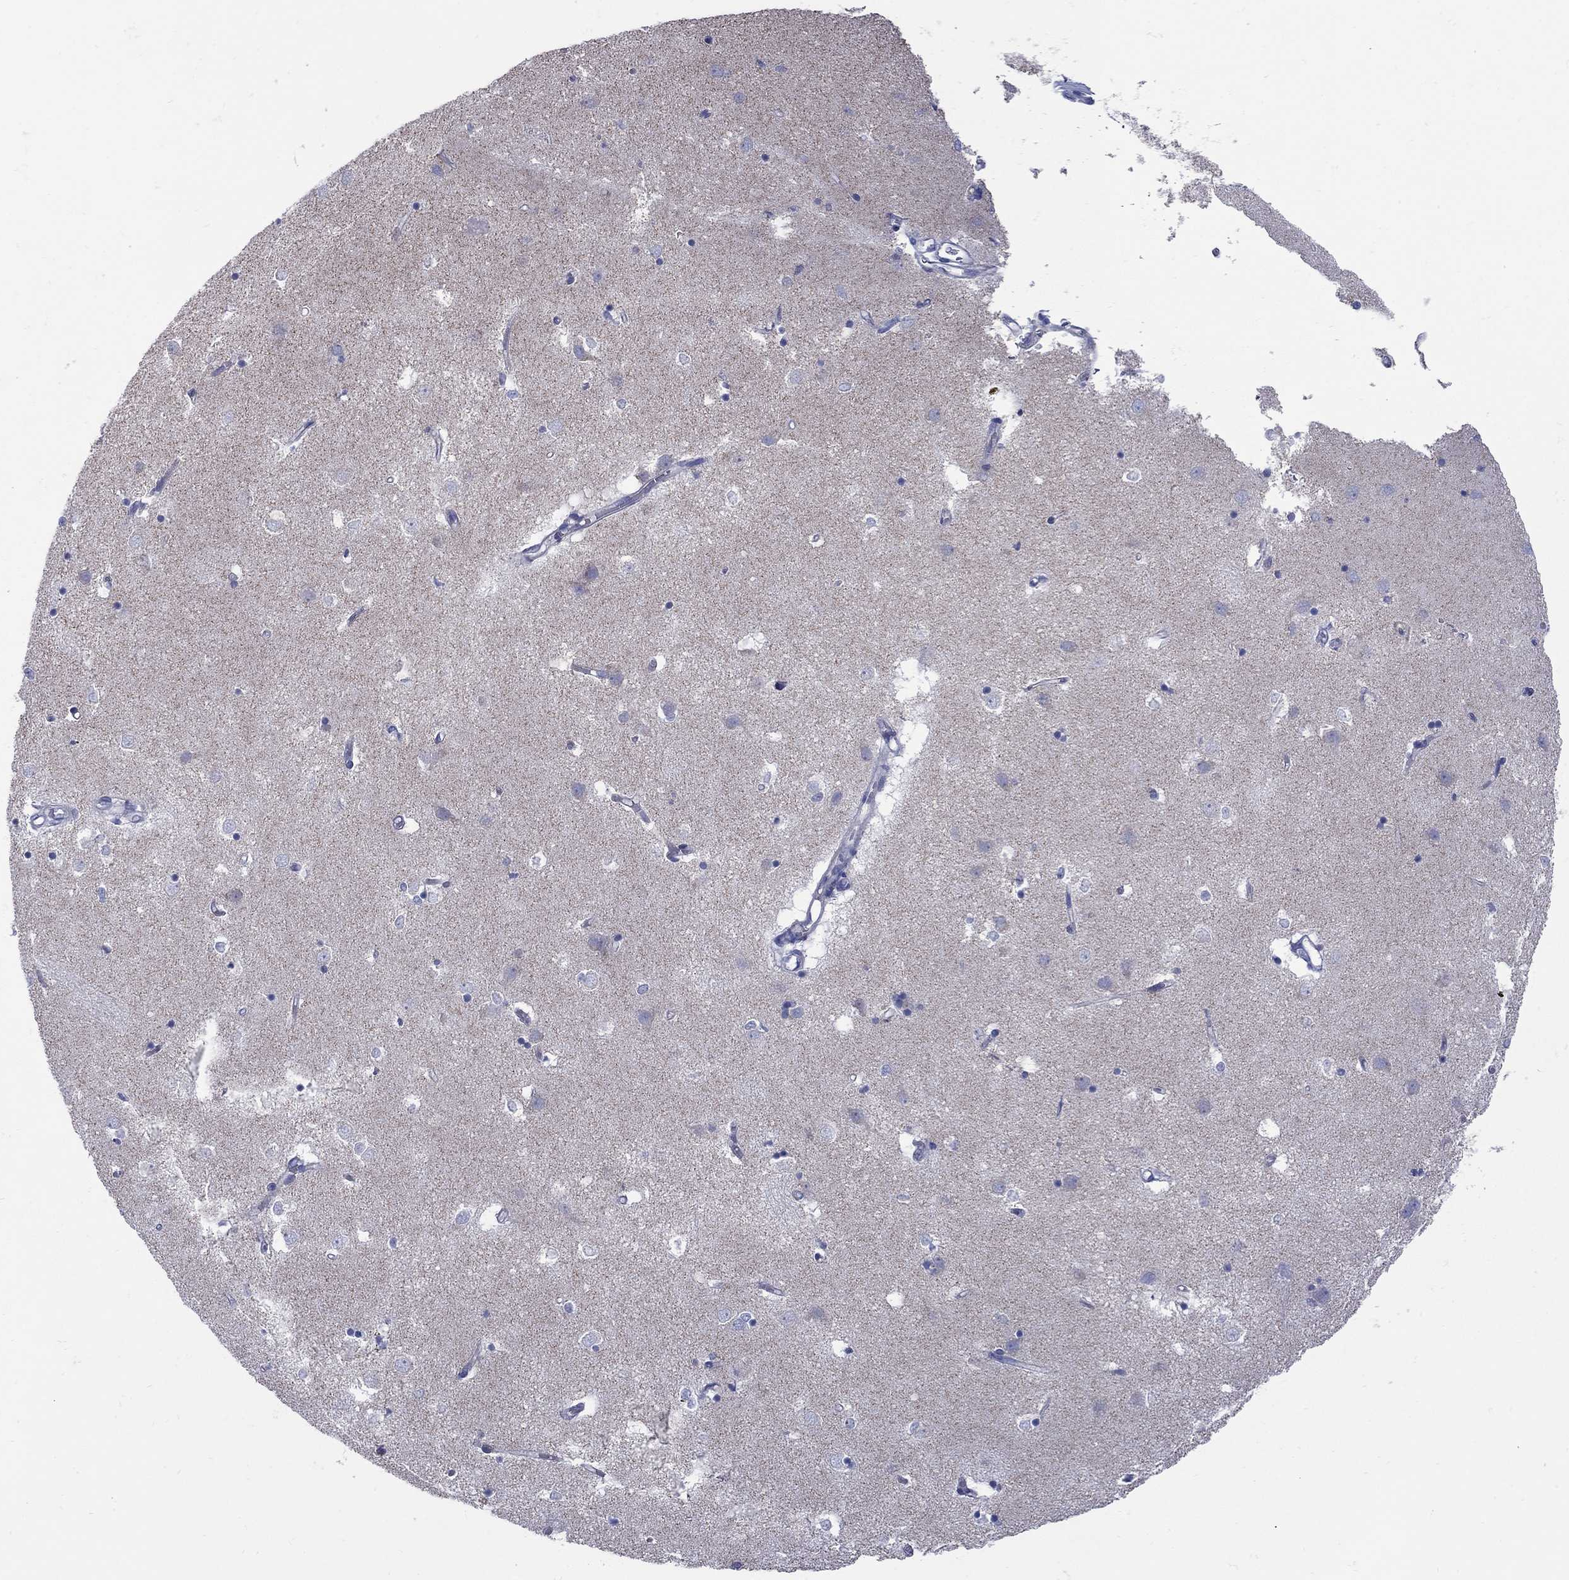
{"staining": {"intensity": "negative", "quantity": "none", "location": "none"}, "tissue": "caudate", "cell_type": "Glial cells", "image_type": "normal", "snomed": [{"axis": "morphology", "description": "Normal tissue, NOS"}, {"axis": "topography", "description": "Lateral ventricle wall"}], "caption": "The IHC micrograph has no significant positivity in glial cells of caudate.", "gene": "PDZD3", "patient": {"sex": "male", "age": 54}}